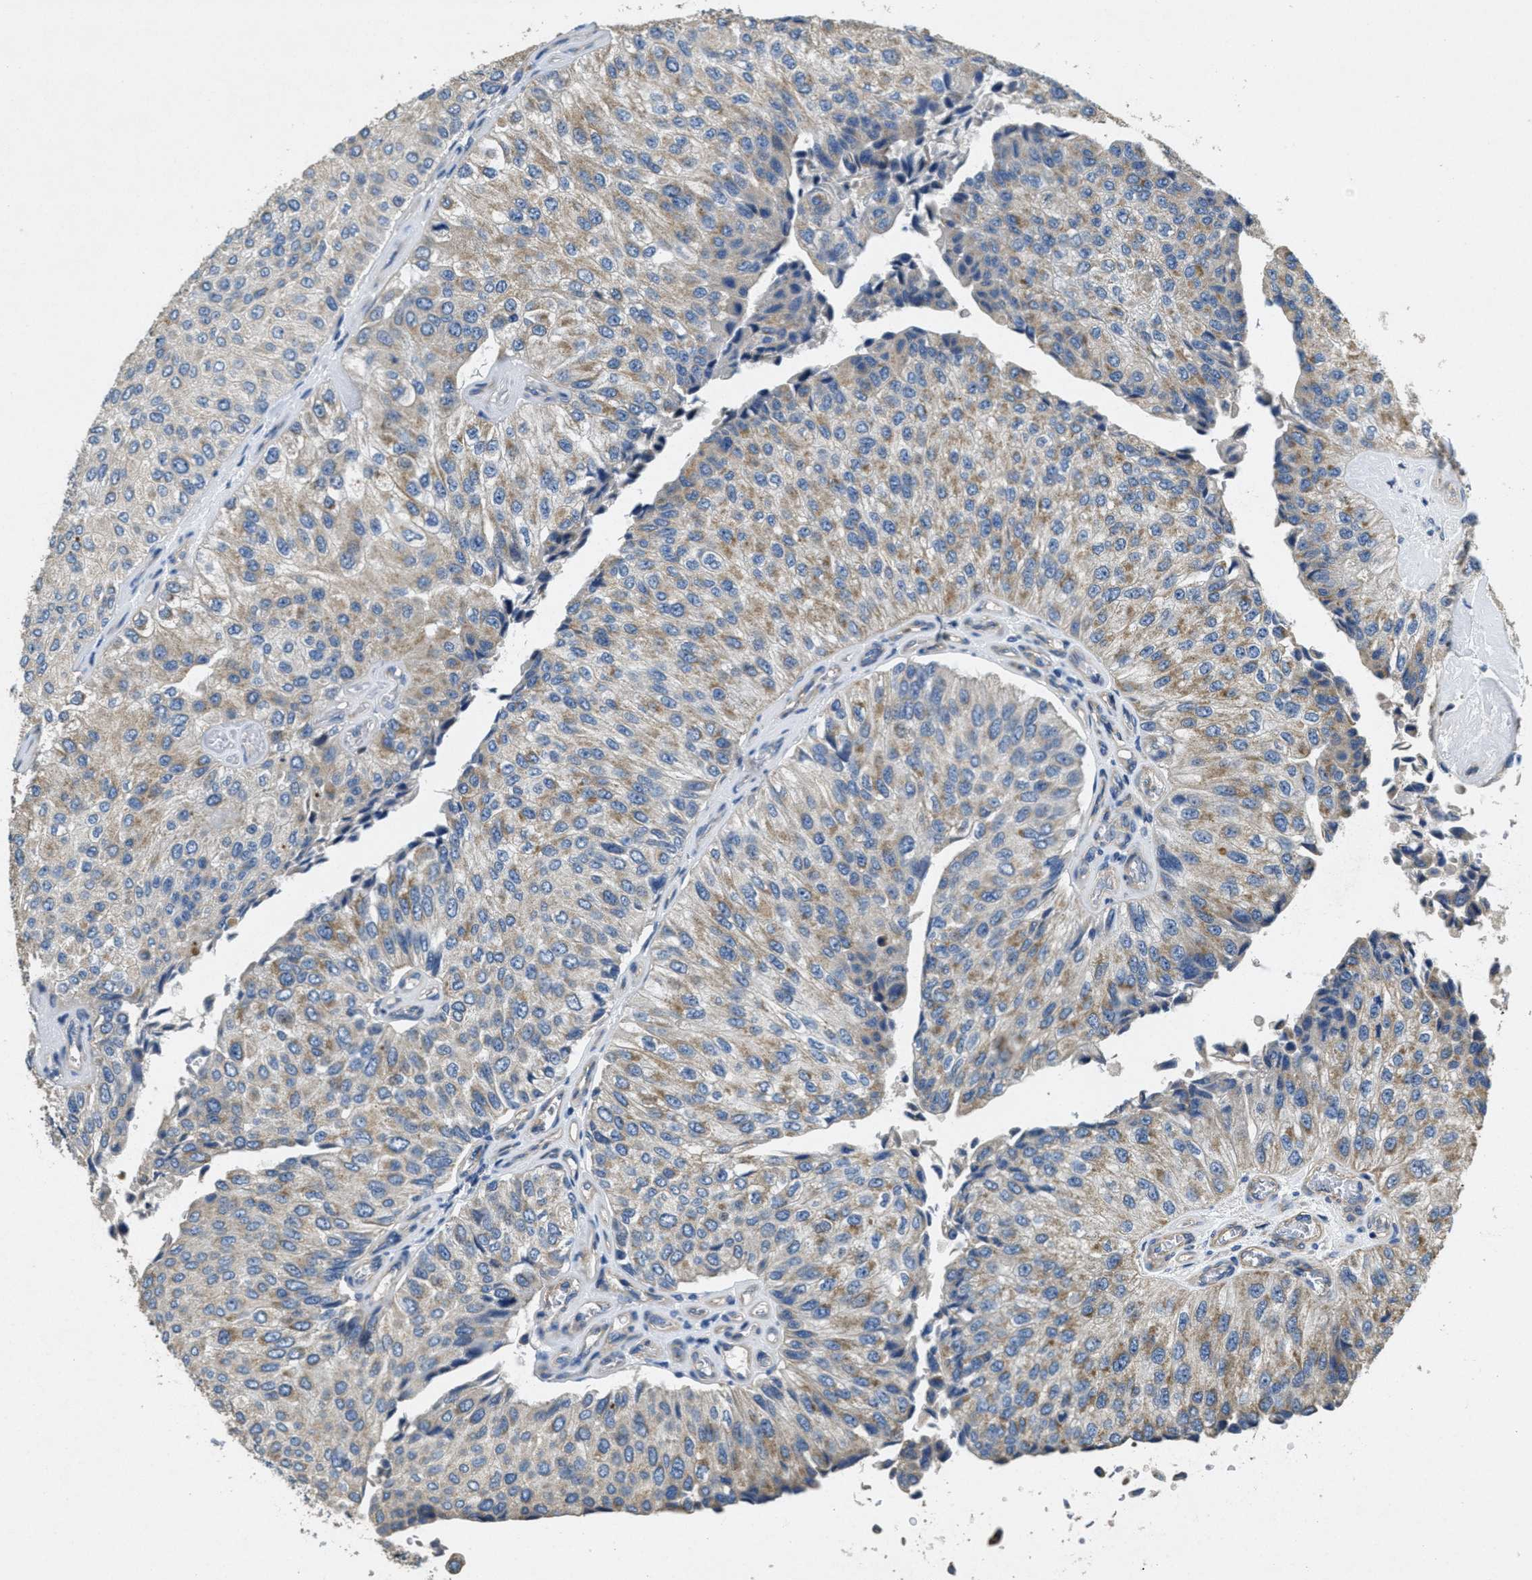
{"staining": {"intensity": "moderate", "quantity": "25%-75%", "location": "cytoplasmic/membranous"}, "tissue": "urothelial cancer", "cell_type": "Tumor cells", "image_type": "cancer", "snomed": [{"axis": "morphology", "description": "Urothelial carcinoma, High grade"}, {"axis": "topography", "description": "Kidney"}, {"axis": "topography", "description": "Urinary bladder"}], "caption": "An IHC histopathology image of neoplastic tissue is shown. Protein staining in brown highlights moderate cytoplasmic/membranous positivity in urothelial cancer within tumor cells.", "gene": "TOMM70", "patient": {"sex": "male", "age": 77}}